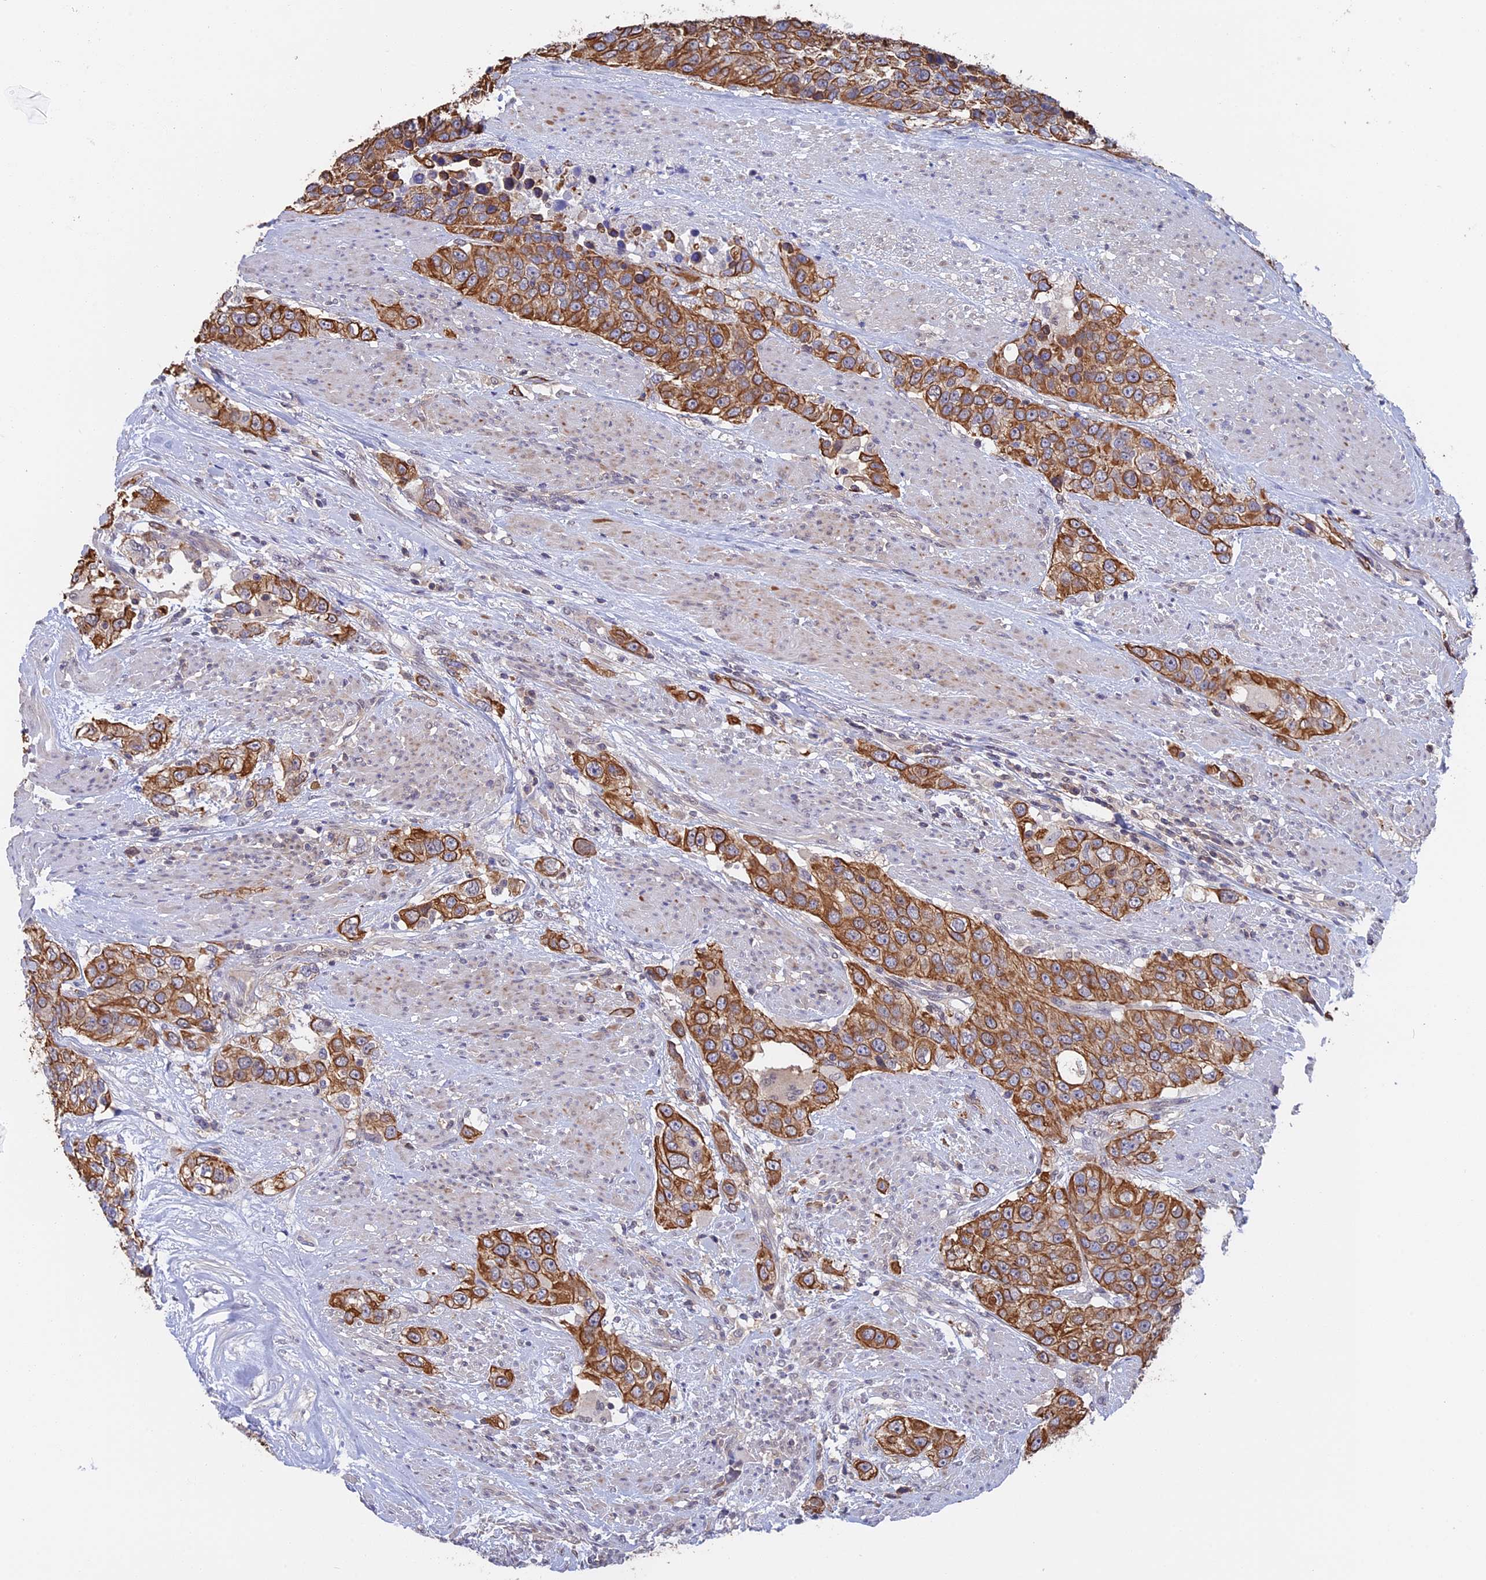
{"staining": {"intensity": "strong", "quantity": ">75%", "location": "cytoplasmic/membranous"}, "tissue": "urothelial cancer", "cell_type": "Tumor cells", "image_type": "cancer", "snomed": [{"axis": "morphology", "description": "Urothelial carcinoma, High grade"}, {"axis": "topography", "description": "Urinary bladder"}], "caption": "Human urothelial cancer stained with a brown dye demonstrates strong cytoplasmic/membranous positive expression in approximately >75% of tumor cells.", "gene": "STUB1", "patient": {"sex": "female", "age": 80}}